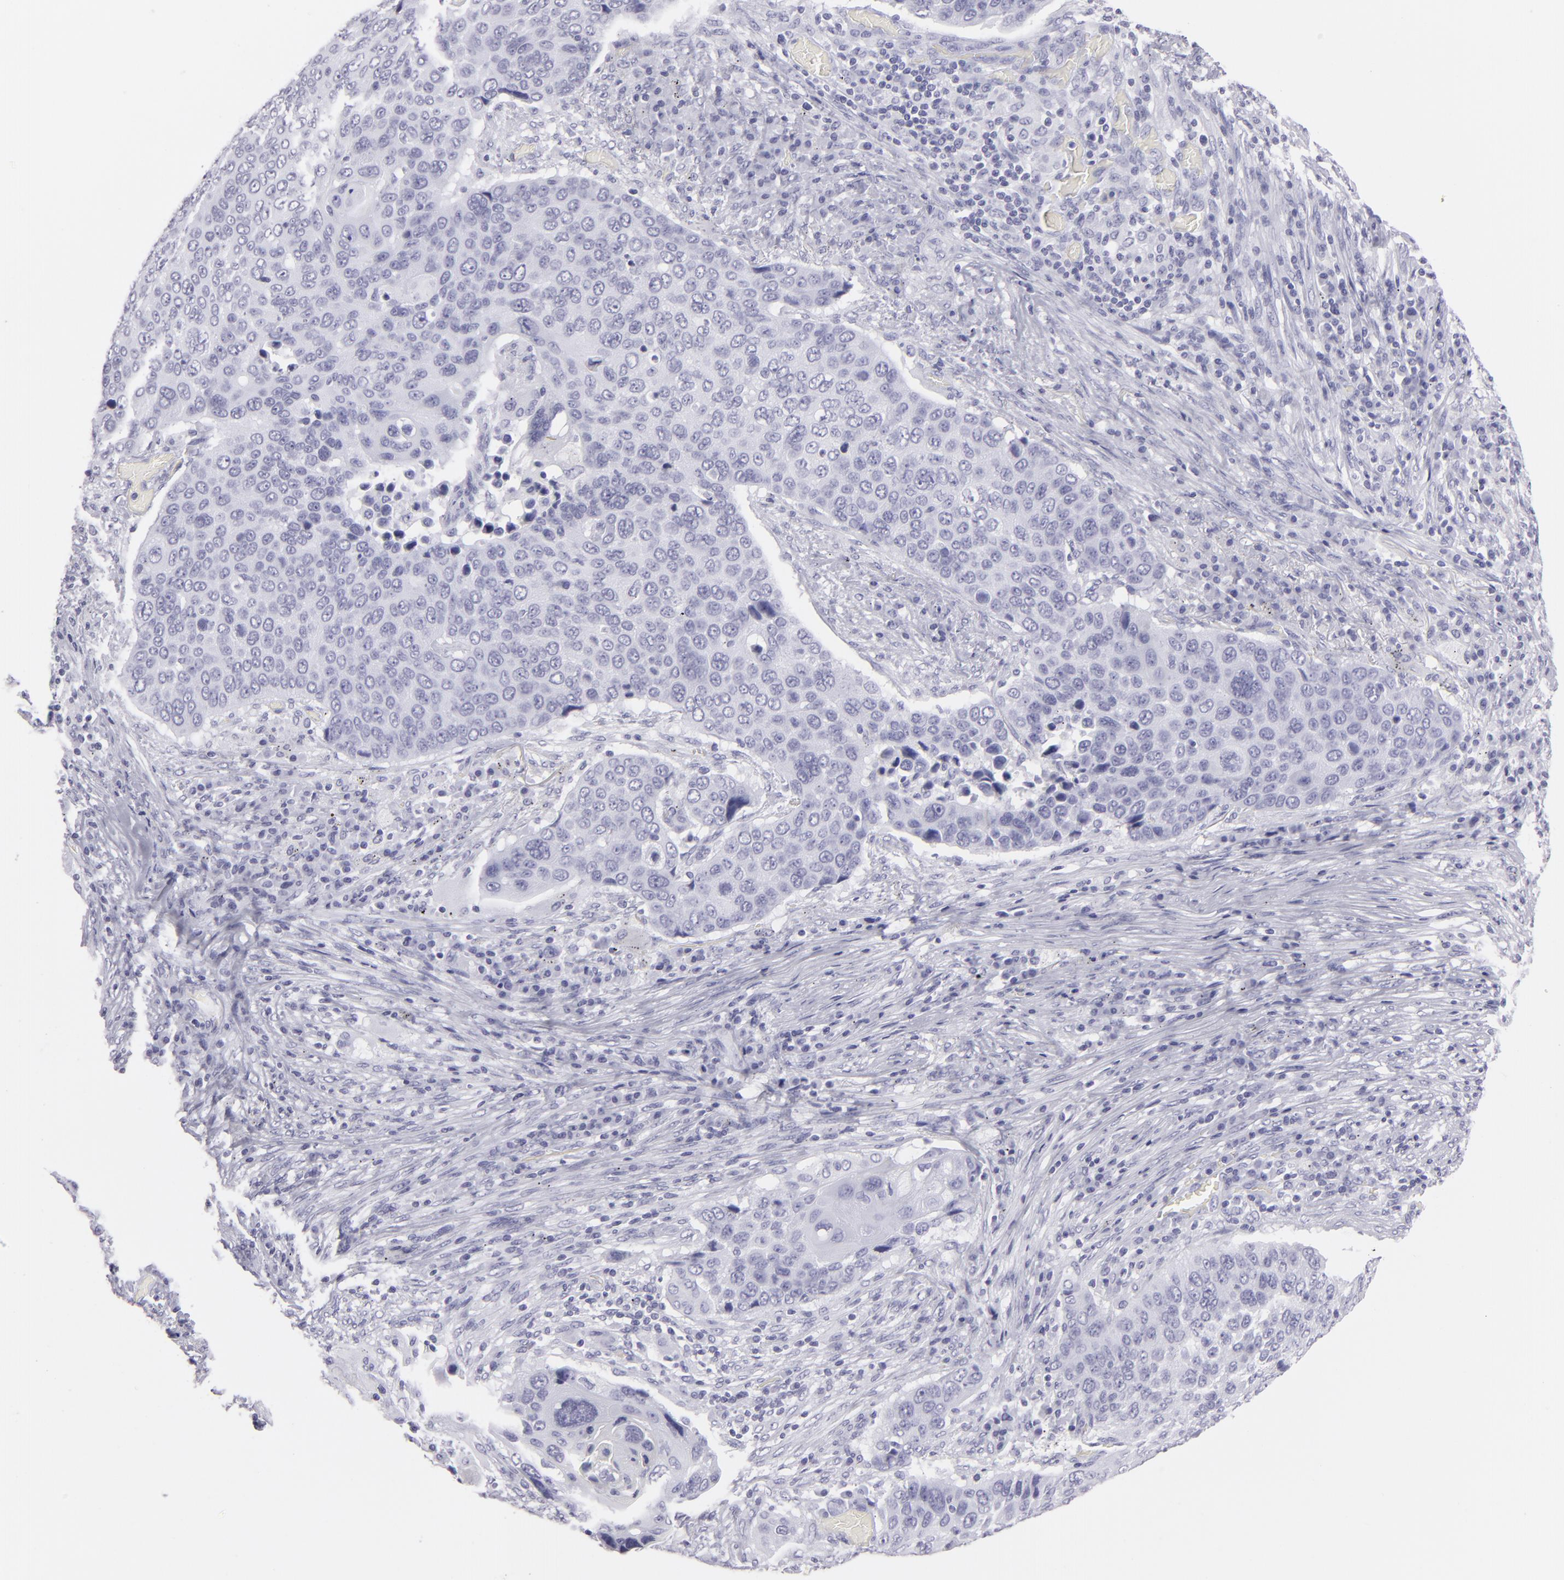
{"staining": {"intensity": "negative", "quantity": "none", "location": "none"}, "tissue": "lung cancer", "cell_type": "Tumor cells", "image_type": "cancer", "snomed": [{"axis": "morphology", "description": "Squamous cell carcinoma, NOS"}, {"axis": "topography", "description": "Lung"}], "caption": "A micrograph of human lung squamous cell carcinoma is negative for staining in tumor cells.", "gene": "FLG", "patient": {"sex": "male", "age": 68}}